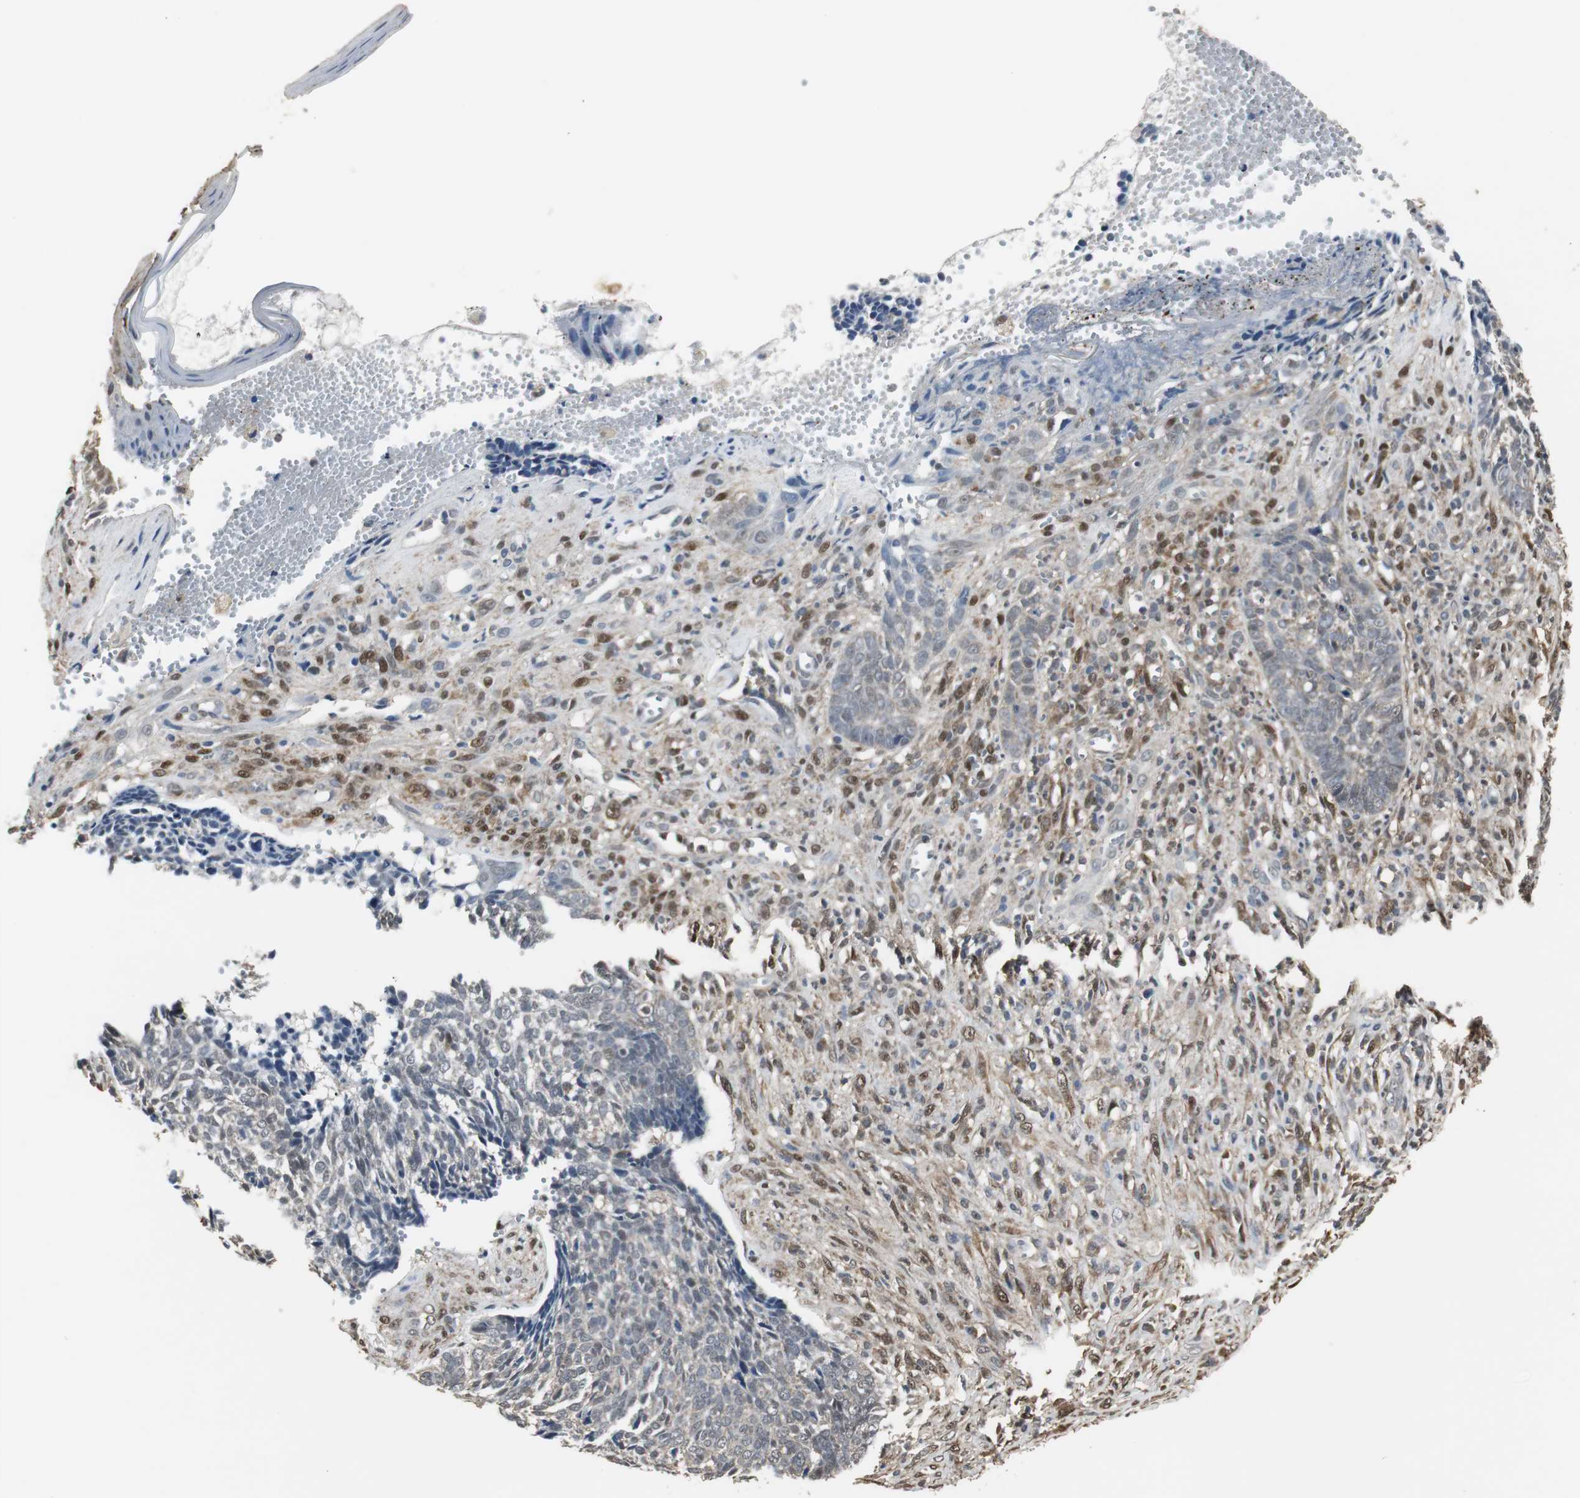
{"staining": {"intensity": "negative", "quantity": "none", "location": "none"}, "tissue": "skin cancer", "cell_type": "Tumor cells", "image_type": "cancer", "snomed": [{"axis": "morphology", "description": "Basal cell carcinoma"}, {"axis": "topography", "description": "Skin"}], "caption": "The photomicrograph demonstrates no significant staining in tumor cells of skin cancer. Nuclei are stained in blue.", "gene": "PLIN3", "patient": {"sex": "male", "age": 84}}